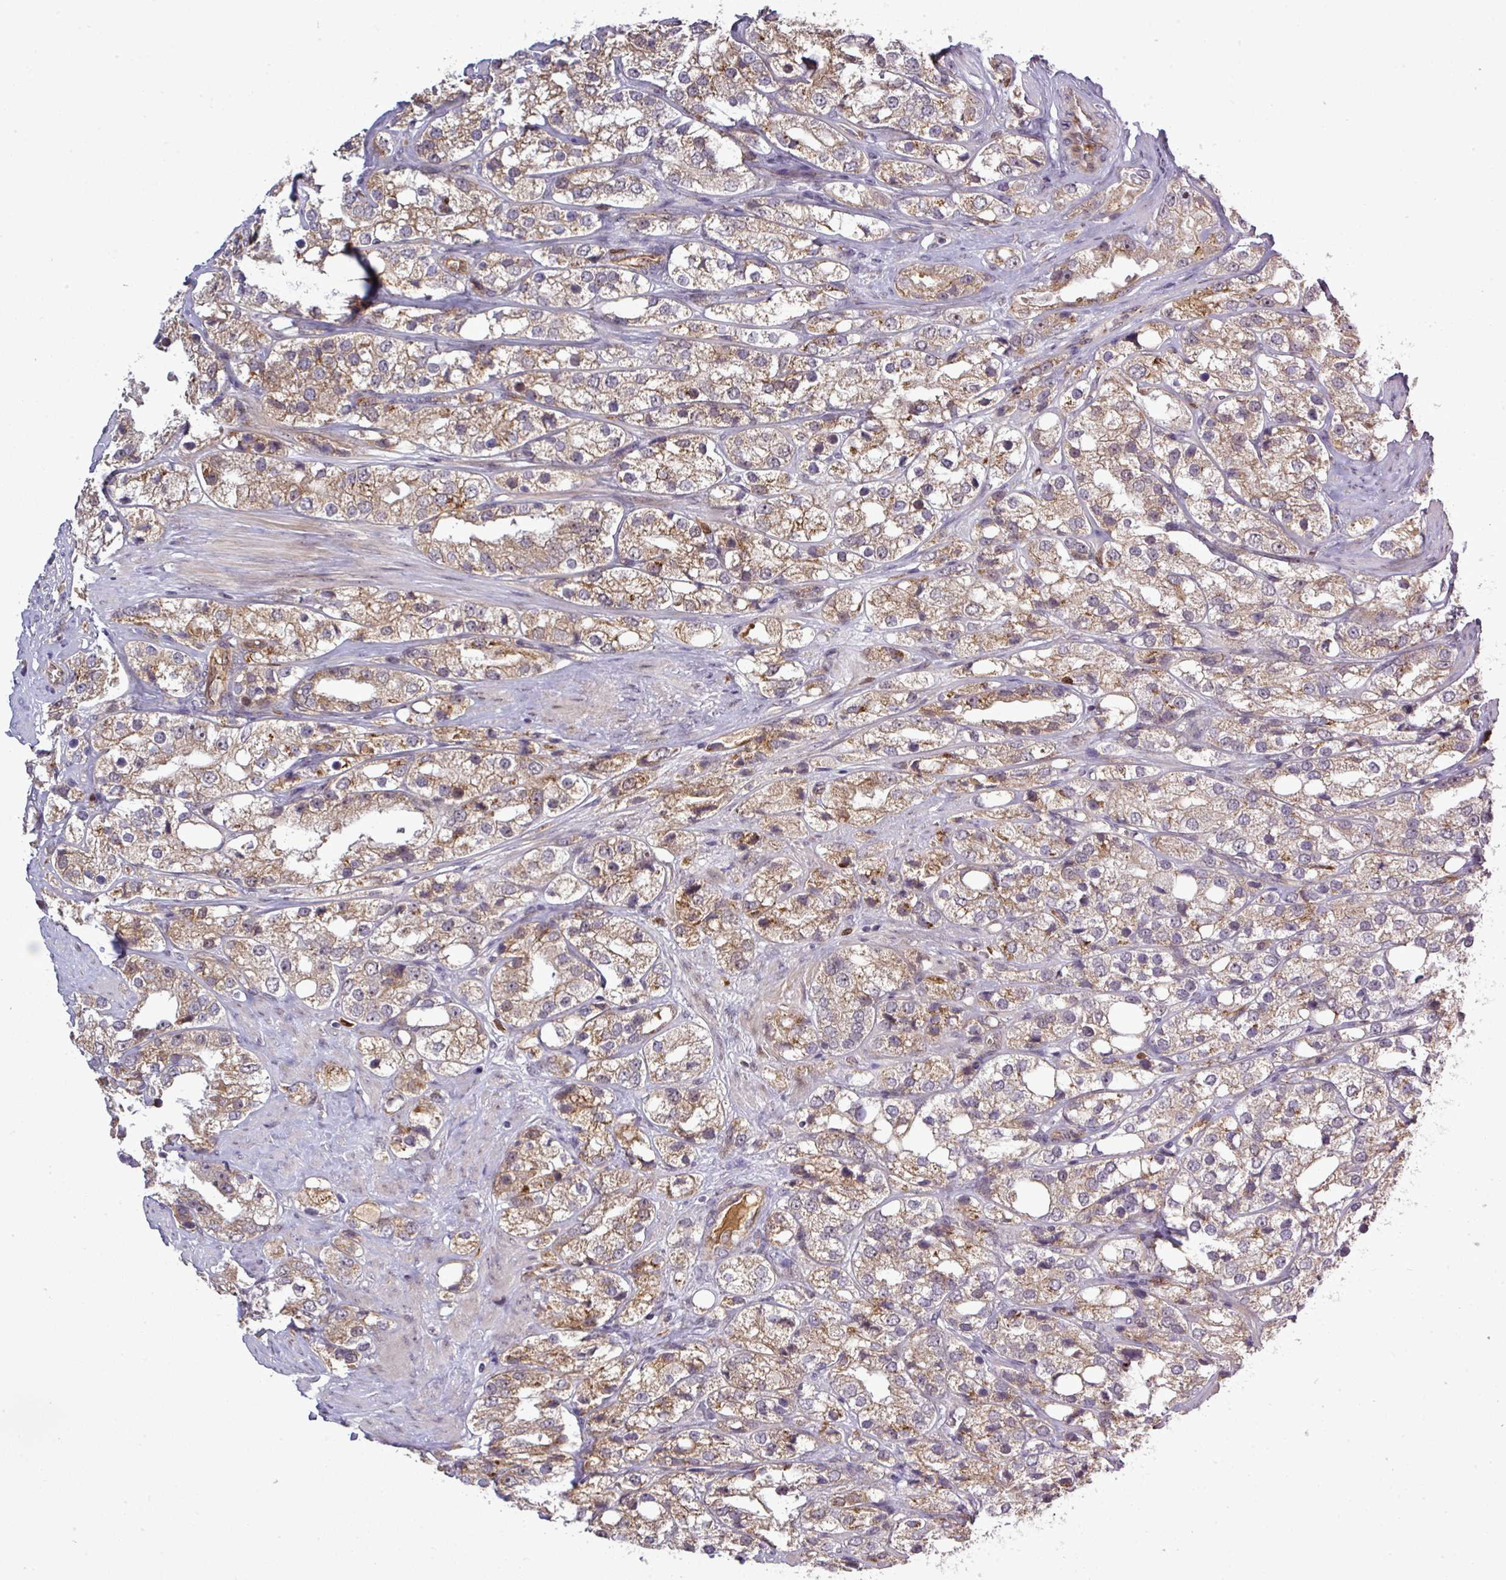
{"staining": {"intensity": "moderate", "quantity": ">75%", "location": "cytoplasmic/membranous"}, "tissue": "prostate cancer", "cell_type": "Tumor cells", "image_type": "cancer", "snomed": [{"axis": "morphology", "description": "Adenocarcinoma, NOS"}, {"axis": "topography", "description": "Prostate"}], "caption": "Brown immunohistochemical staining in prostate adenocarcinoma exhibits moderate cytoplasmic/membranous staining in about >75% of tumor cells.", "gene": "PCDH1", "patient": {"sex": "male", "age": 79}}